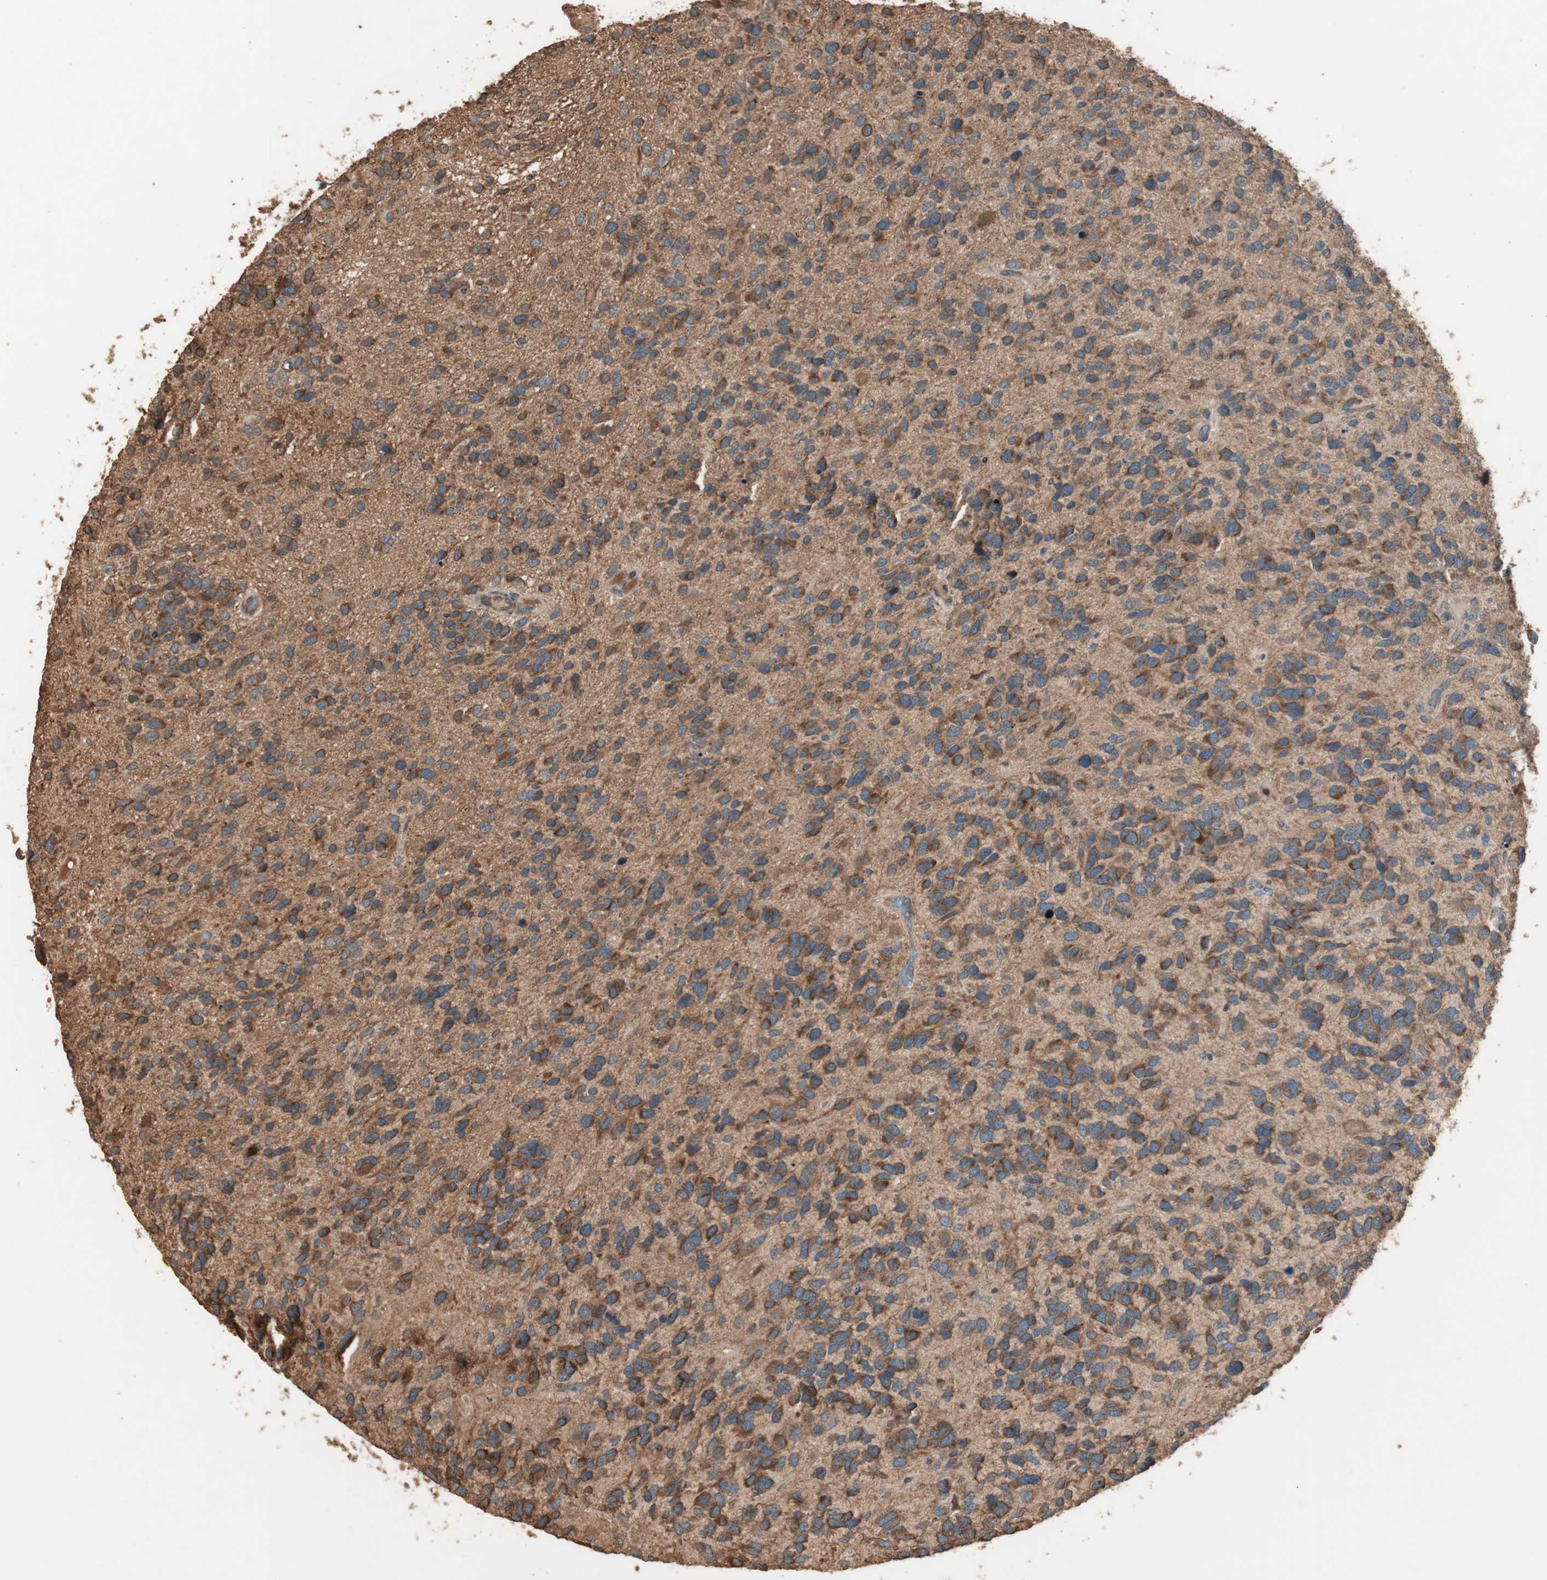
{"staining": {"intensity": "moderate", "quantity": ">75%", "location": "cytoplasmic/membranous"}, "tissue": "glioma", "cell_type": "Tumor cells", "image_type": "cancer", "snomed": [{"axis": "morphology", "description": "Glioma, malignant, High grade"}, {"axis": "topography", "description": "Brain"}], "caption": "The immunohistochemical stain shows moderate cytoplasmic/membranous expression in tumor cells of malignant high-grade glioma tissue.", "gene": "USP20", "patient": {"sex": "female", "age": 58}}